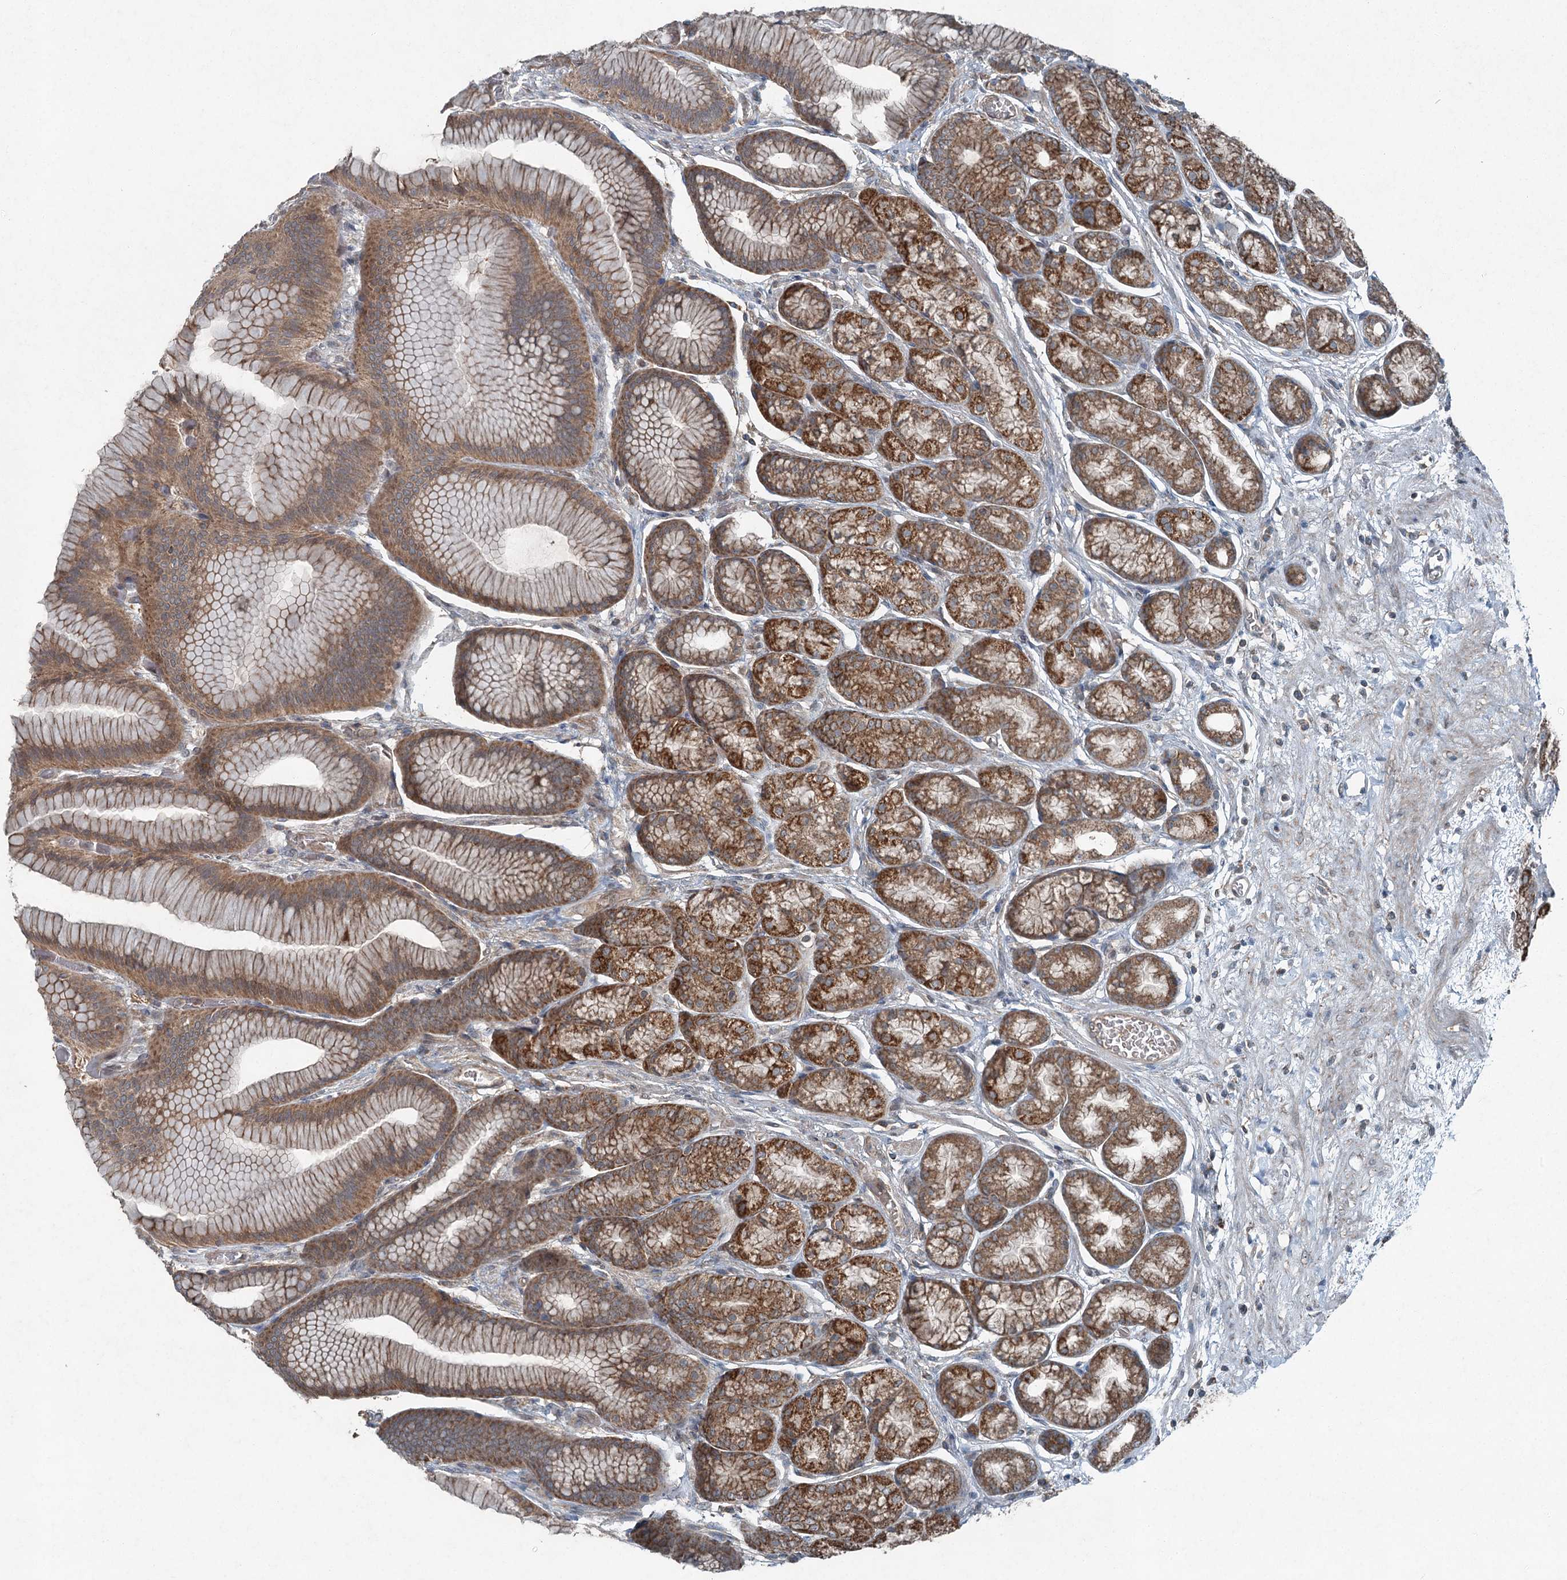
{"staining": {"intensity": "strong", "quantity": "25%-75%", "location": "cytoplasmic/membranous"}, "tissue": "stomach", "cell_type": "Glandular cells", "image_type": "normal", "snomed": [{"axis": "morphology", "description": "Normal tissue, NOS"}, {"axis": "morphology", "description": "Adenocarcinoma, NOS"}, {"axis": "morphology", "description": "Adenocarcinoma, High grade"}, {"axis": "topography", "description": "Stomach, upper"}, {"axis": "topography", "description": "Stomach"}], "caption": "DAB immunohistochemical staining of benign stomach shows strong cytoplasmic/membranous protein expression in about 25%-75% of glandular cells.", "gene": "SKIC3", "patient": {"sex": "female", "age": 65}}